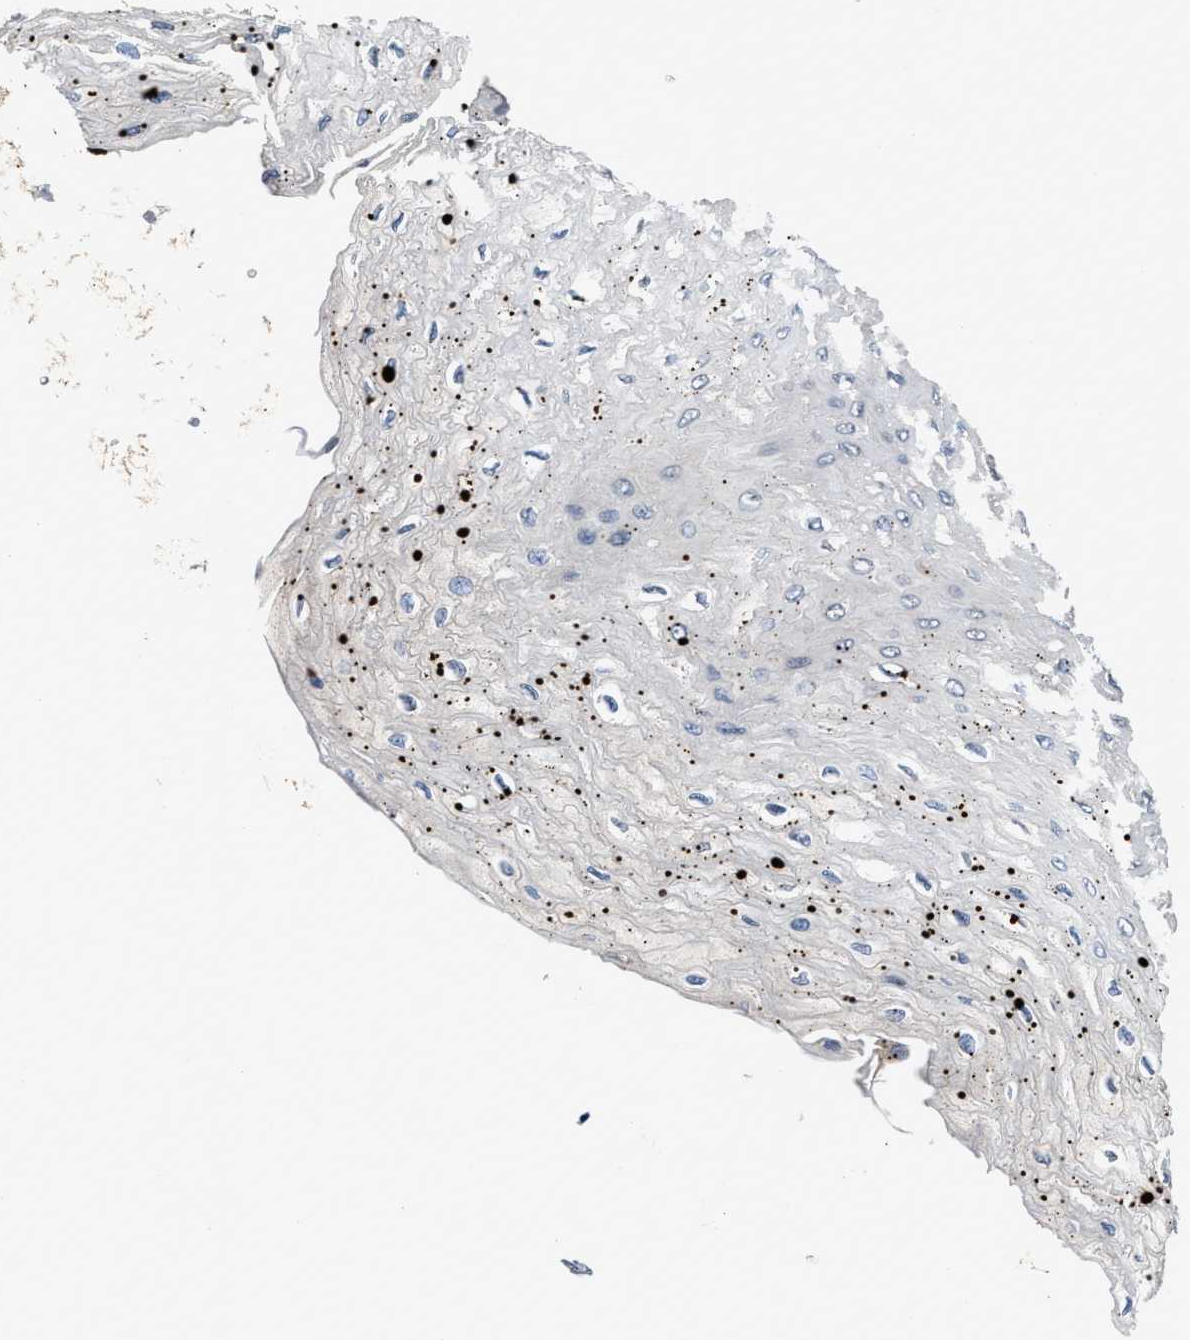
{"staining": {"intensity": "negative", "quantity": "none", "location": "none"}, "tissue": "esophagus", "cell_type": "Squamous epithelial cells", "image_type": "normal", "snomed": [{"axis": "morphology", "description": "Normal tissue, NOS"}, {"axis": "topography", "description": "Esophagus"}], "caption": "Immunohistochemistry of normal esophagus reveals no positivity in squamous epithelial cells. The staining was performed using DAB to visualize the protein expression in brown, while the nuclei were stained in blue with hematoxylin (Magnification: 20x).", "gene": "INHA", "patient": {"sex": "female", "age": 72}}